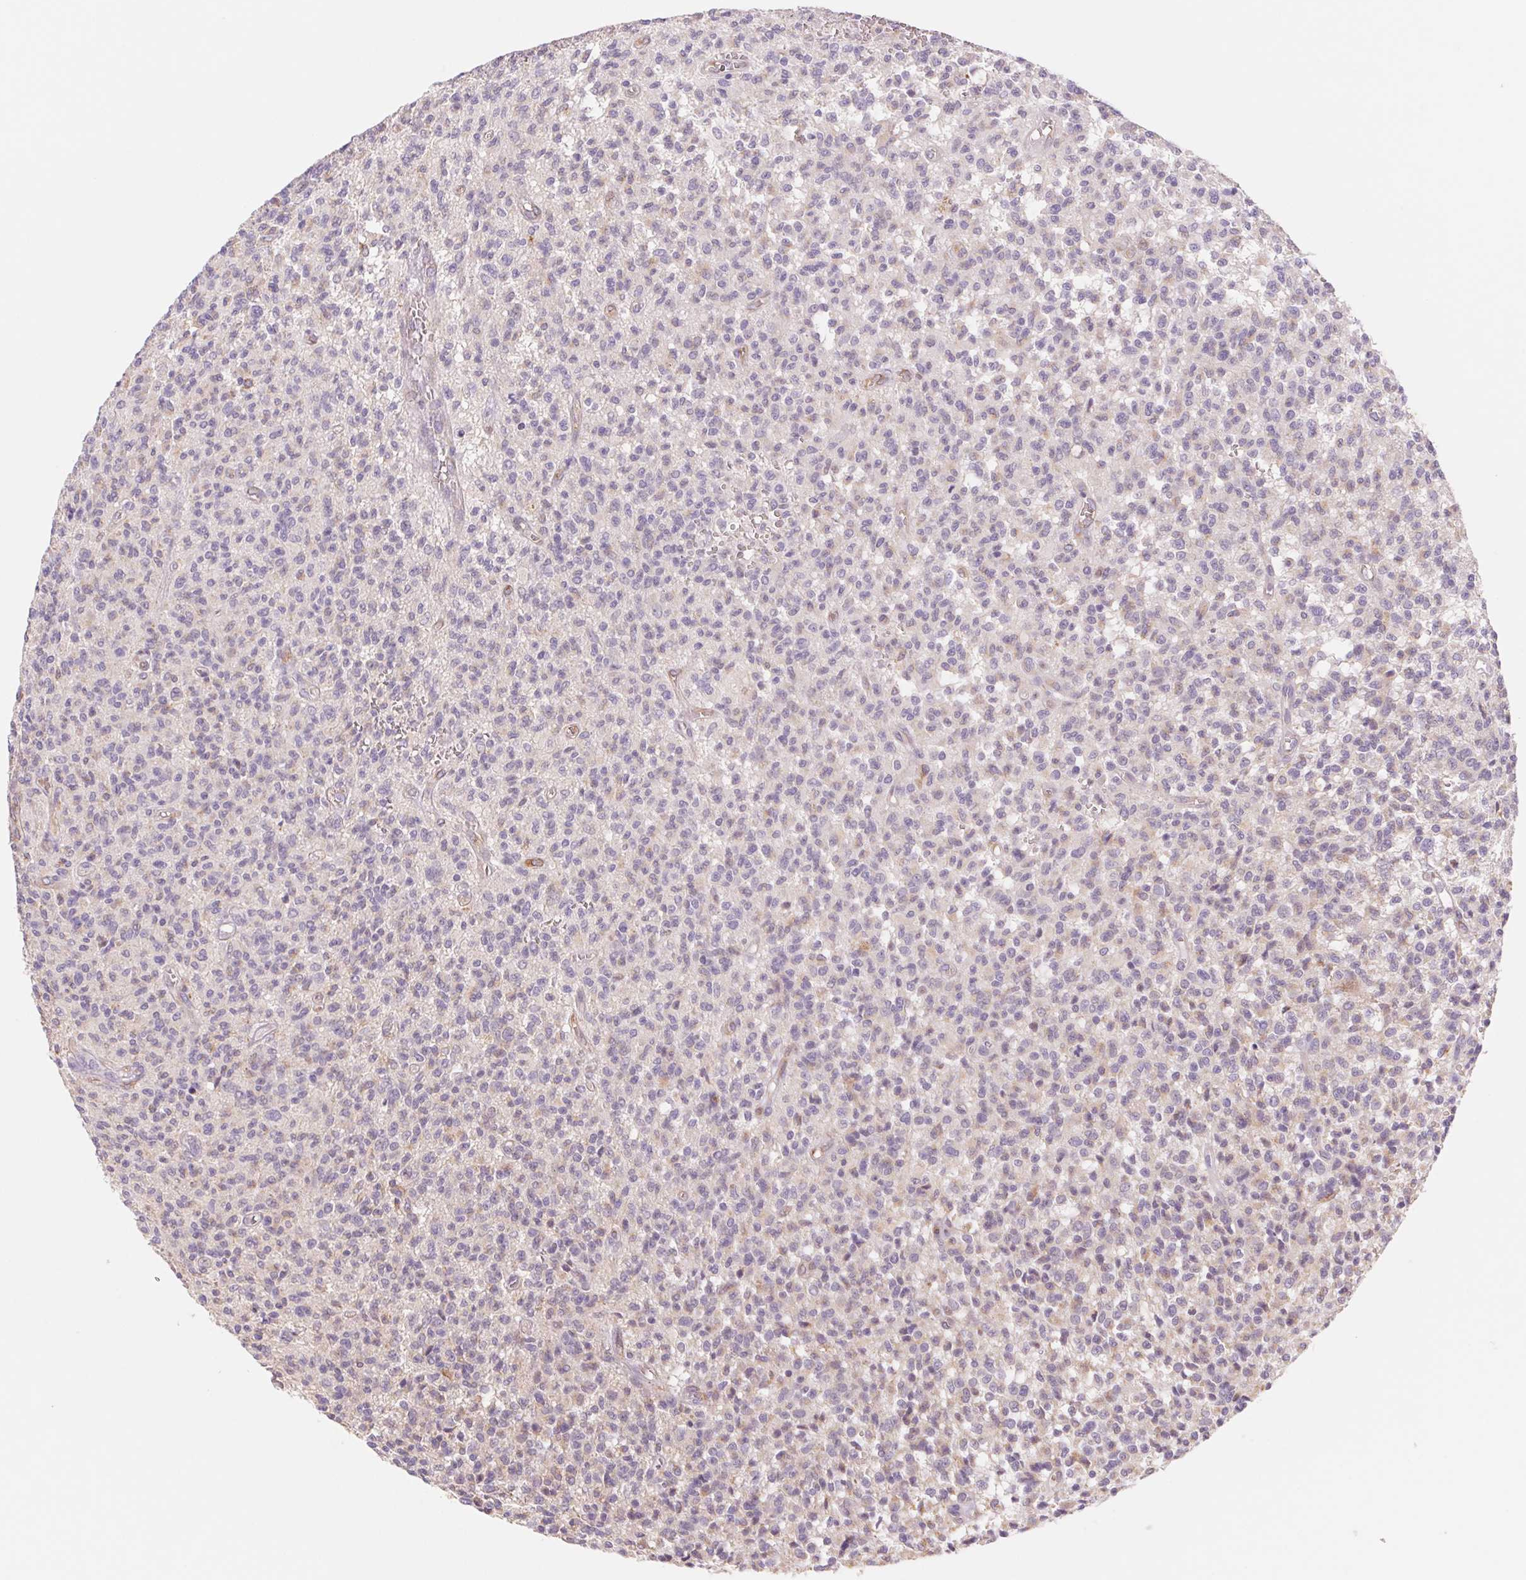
{"staining": {"intensity": "negative", "quantity": "none", "location": "none"}, "tissue": "glioma", "cell_type": "Tumor cells", "image_type": "cancer", "snomed": [{"axis": "morphology", "description": "Glioma, malignant, Low grade"}, {"axis": "topography", "description": "Brain"}], "caption": "Photomicrograph shows no significant protein expression in tumor cells of malignant glioma (low-grade).", "gene": "IGFL3", "patient": {"sex": "male", "age": 64}}